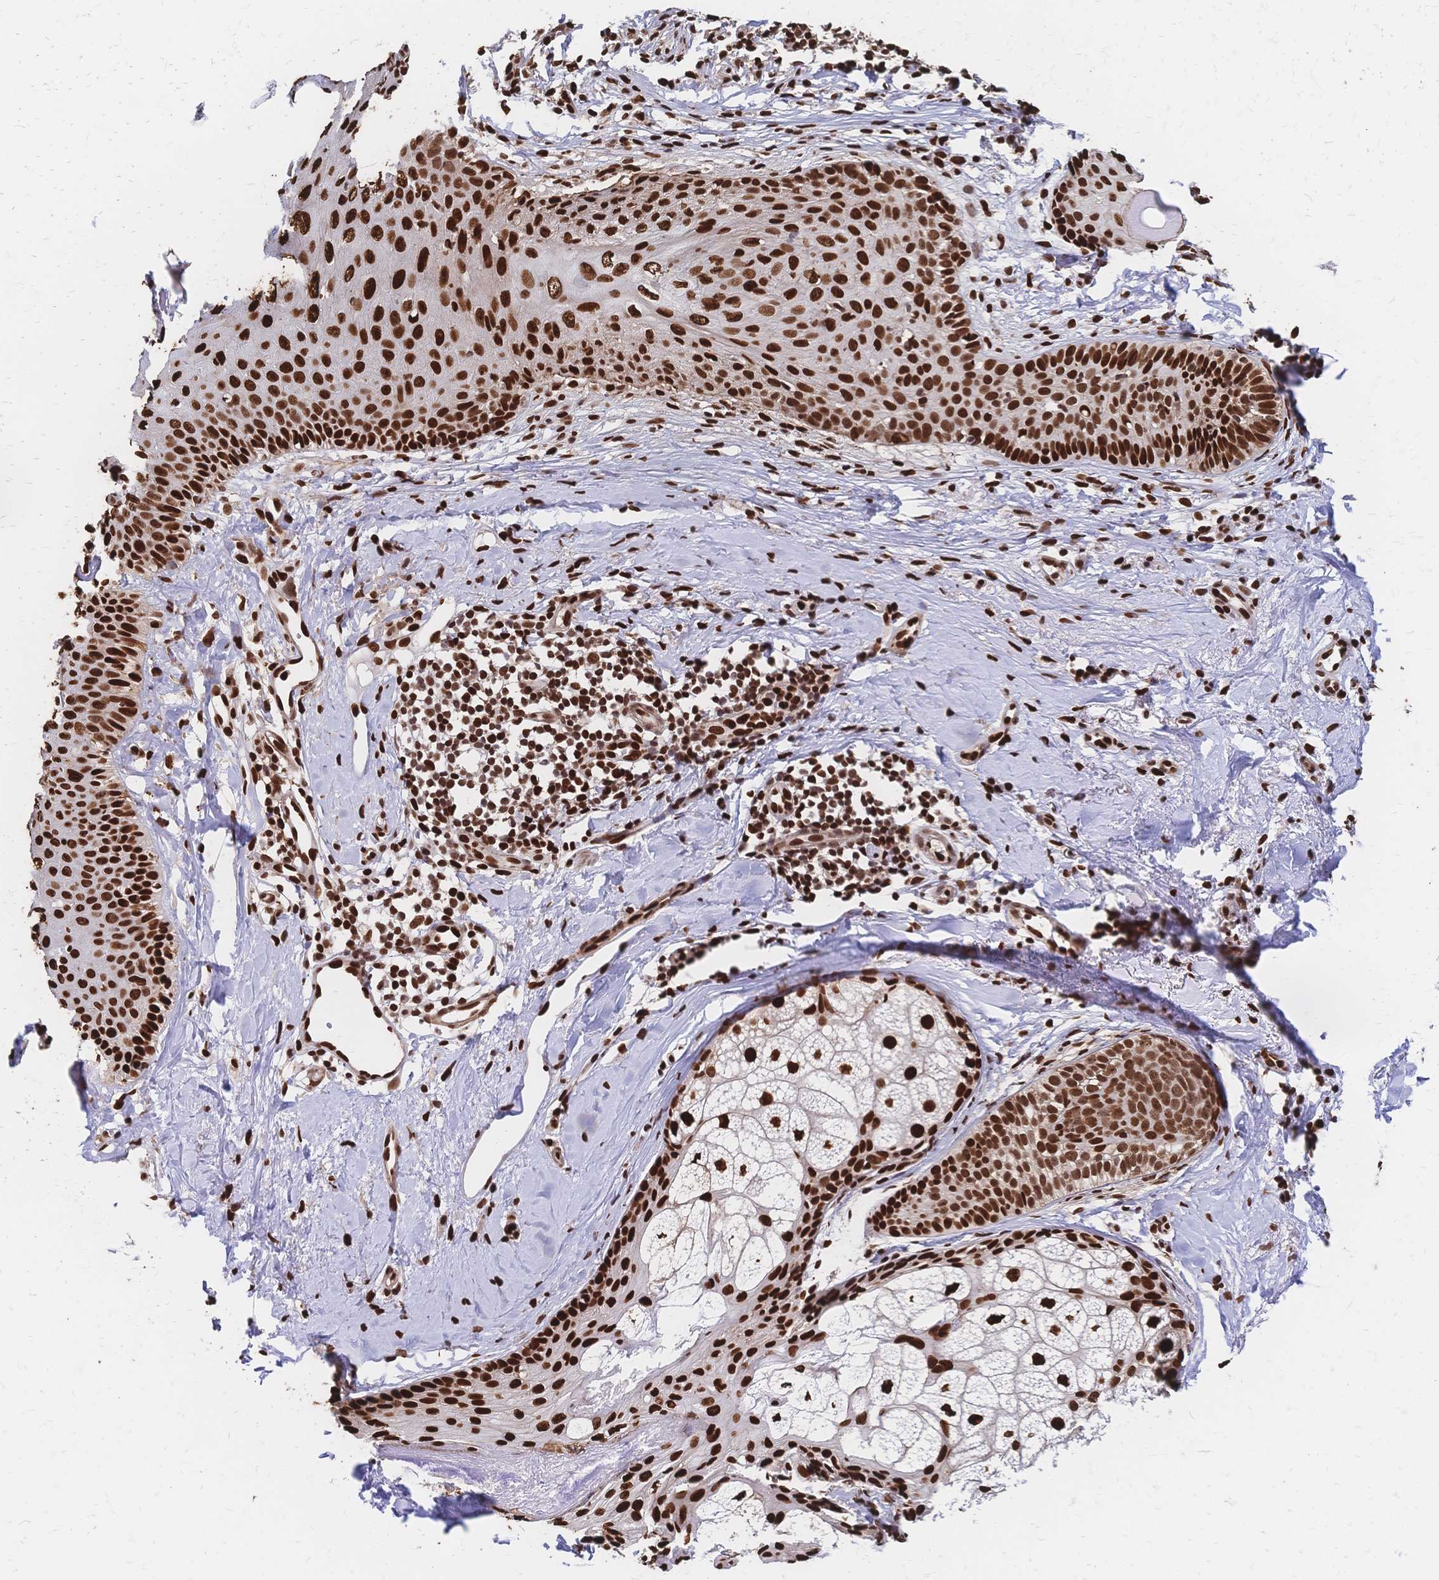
{"staining": {"intensity": "strong", "quantity": ">75%", "location": "nuclear"}, "tissue": "skin cancer", "cell_type": "Tumor cells", "image_type": "cancer", "snomed": [{"axis": "morphology", "description": "Basal cell carcinoma"}, {"axis": "topography", "description": "Skin"}, {"axis": "topography", "description": "Skin of face"}], "caption": "Human skin basal cell carcinoma stained with a brown dye demonstrates strong nuclear positive positivity in approximately >75% of tumor cells.", "gene": "HDGF", "patient": {"sex": "male", "age": 56}}